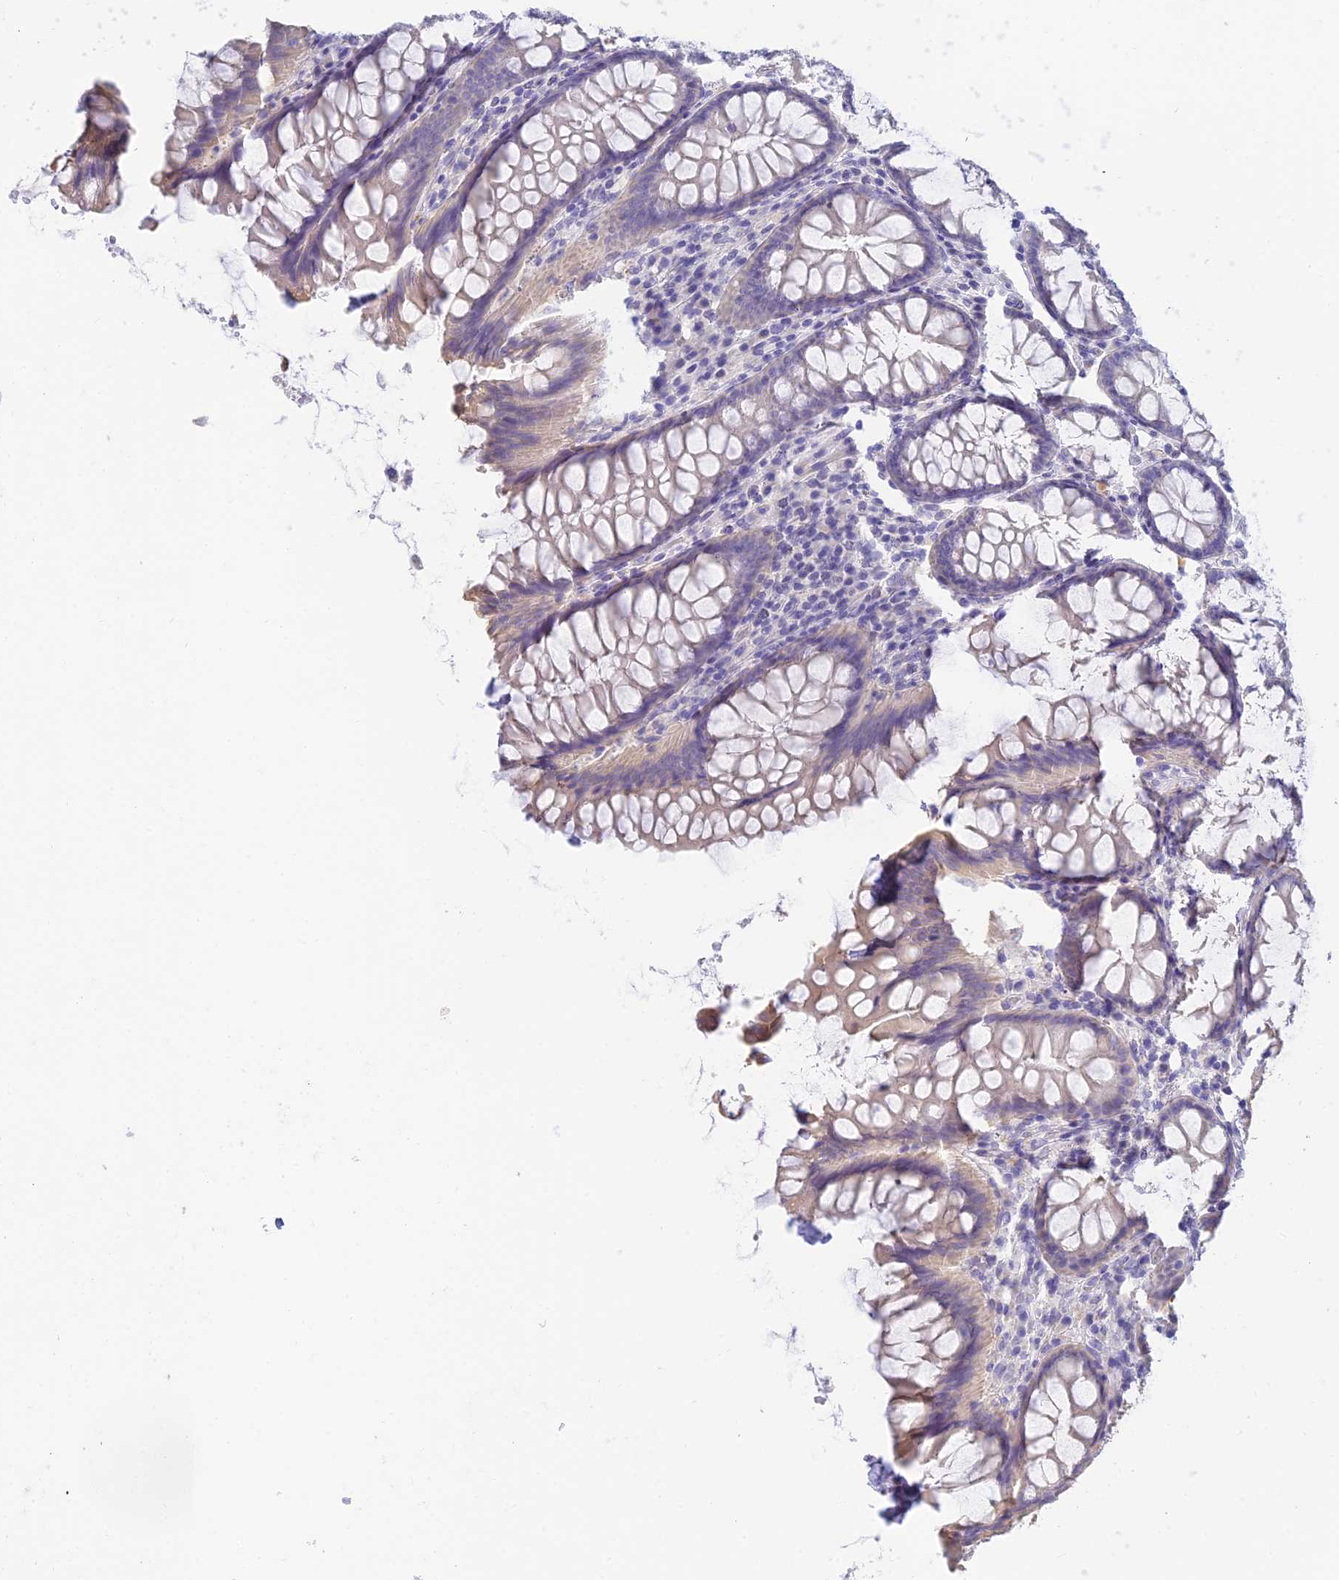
{"staining": {"intensity": "weak", "quantity": "25%-75%", "location": "cytoplasmic/membranous"}, "tissue": "colon", "cell_type": "Endothelial cells", "image_type": "normal", "snomed": [{"axis": "morphology", "description": "Normal tissue, NOS"}, {"axis": "topography", "description": "Colon"}], "caption": "Normal colon displays weak cytoplasmic/membranous positivity in about 25%-75% of endothelial cells, visualized by immunohistochemistry.", "gene": "INTS13", "patient": {"sex": "female", "age": 79}}